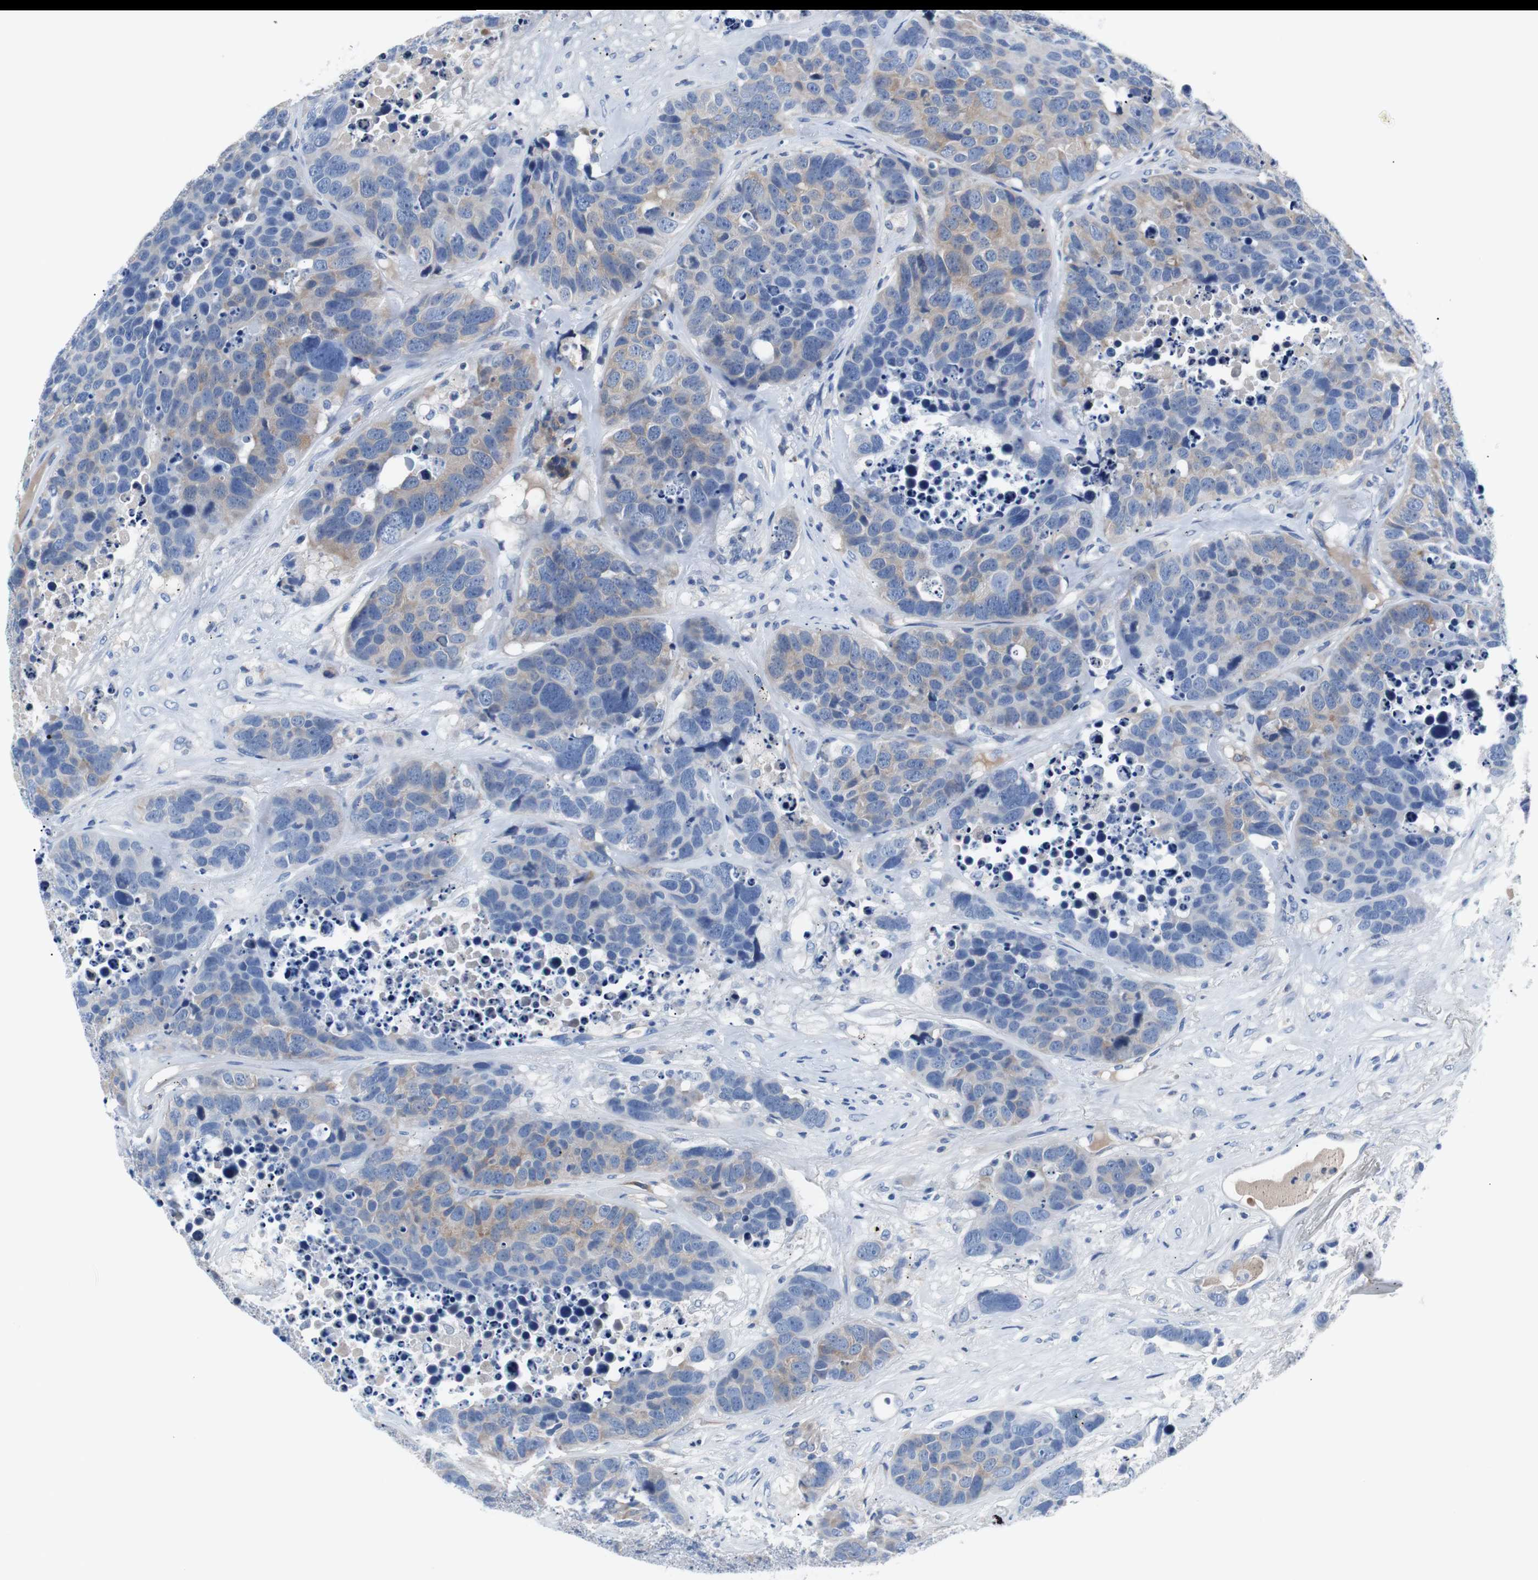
{"staining": {"intensity": "weak", "quantity": "25%-75%", "location": "cytoplasmic/membranous"}, "tissue": "carcinoid", "cell_type": "Tumor cells", "image_type": "cancer", "snomed": [{"axis": "morphology", "description": "Carcinoid, malignant, NOS"}, {"axis": "topography", "description": "Lung"}], "caption": "This image exhibits carcinoid stained with IHC to label a protein in brown. The cytoplasmic/membranous of tumor cells show weak positivity for the protein. Nuclei are counter-stained blue.", "gene": "EEF2K", "patient": {"sex": "male", "age": 60}}